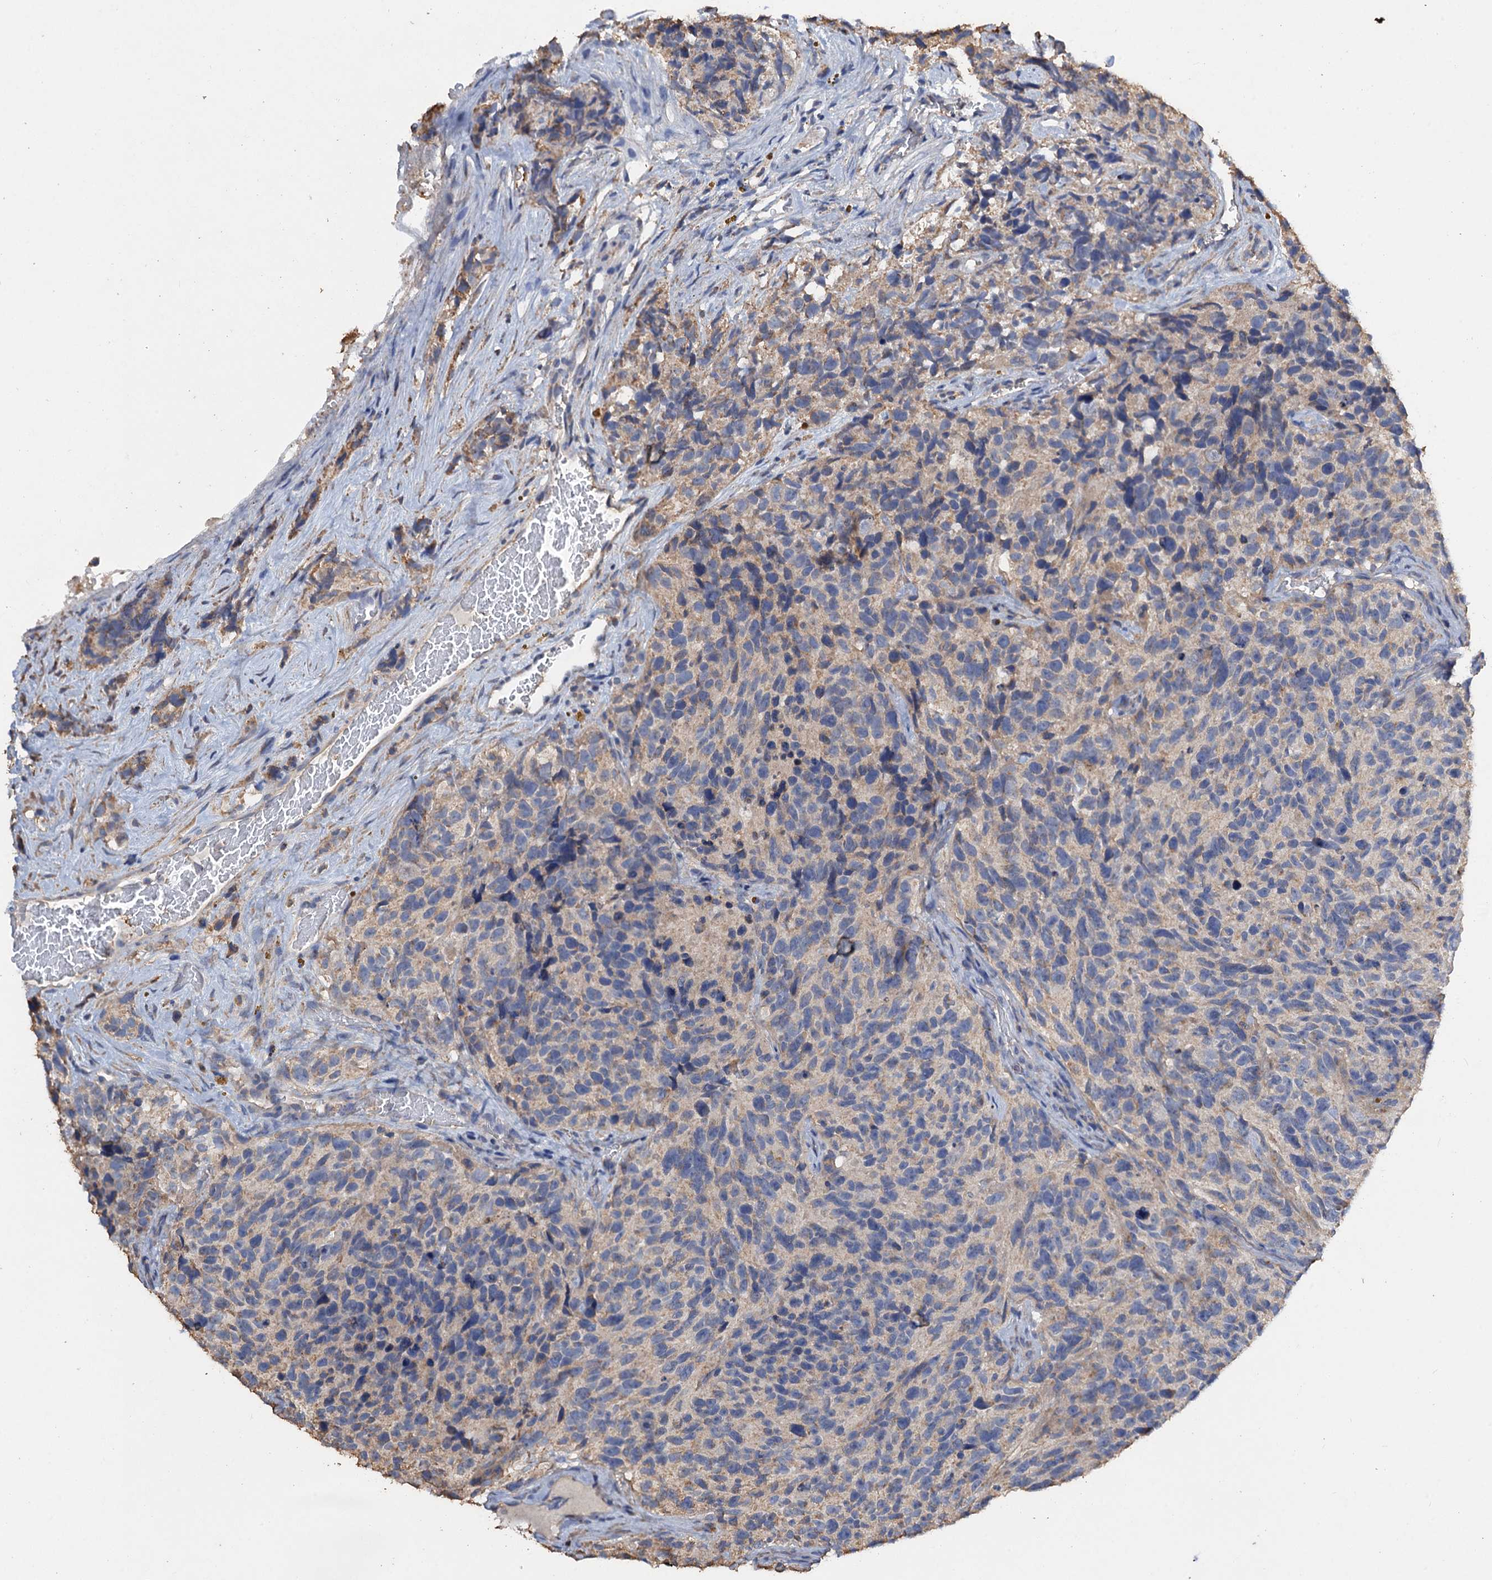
{"staining": {"intensity": "weak", "quantity": "<25%", "location": "cytoplasmic/membranous"}, "tissue": "glioma", "cell_type": "Tumor cells", "image_type": "cancer", "snomed": [{"axis": "morphology", "description": "Glioma, malignant, High grade"}, {"axis": "topography", "description": "Brain"}], "caption": "This histopathology image is of malignant glioma (high-grade) stained with IHC to label a protein in brown with the nuclei are counter-stained blue. There is no positivity in tumor cells.", "gene": "SCUBE3", "patient": {"sex": "male", "age": 69}}